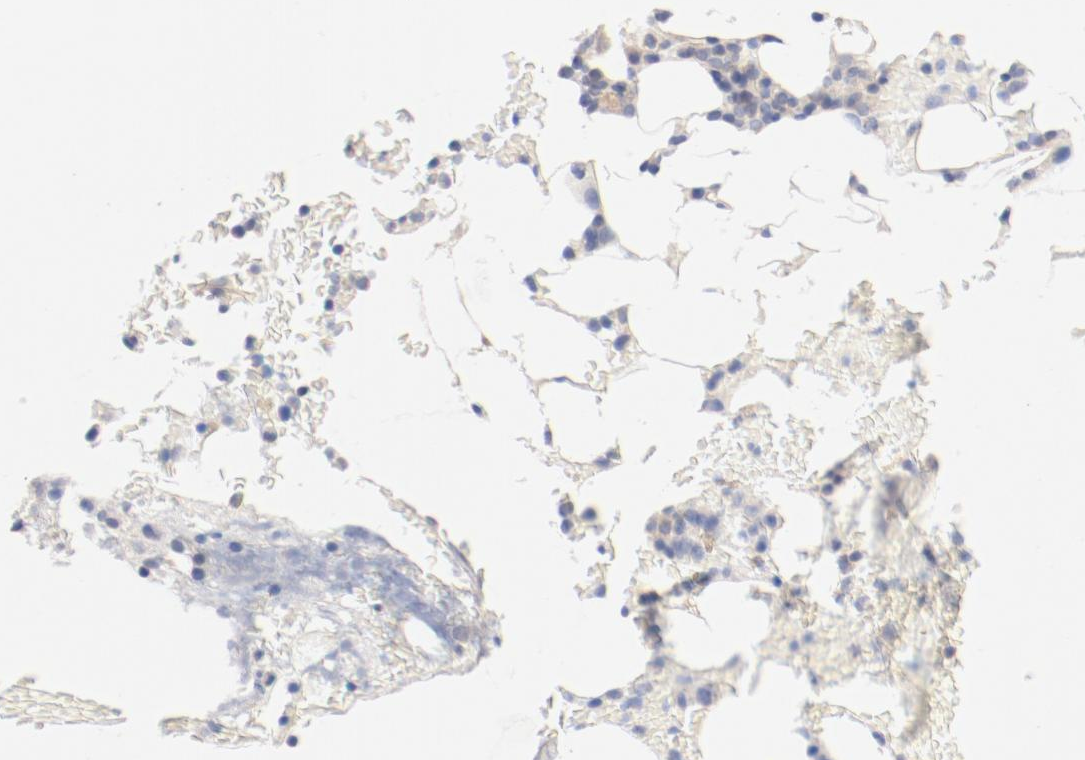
{"staining": {"intensity": "weak", "quantity": "25%-75%", "location": "cytoplasmic/membranous"}, "tissue": "bone marrow", "cell_type": "Hematopoietic cells", "image_type": "normal", "snomed": [{"axis": "morphology", "description": "Normal tissue, NOS"}, {"axis": "topography", "description": "Bone marrow"}], "caption": "Immunohistochemical staining of normal bone marrow demonstrates low levels of weak cytoplasmic/membranous expression in approximately 25%-75% of hematopoietic cells.", "gene": "DYNC1H1", "patient": {"sex": "female", "age": 73}}